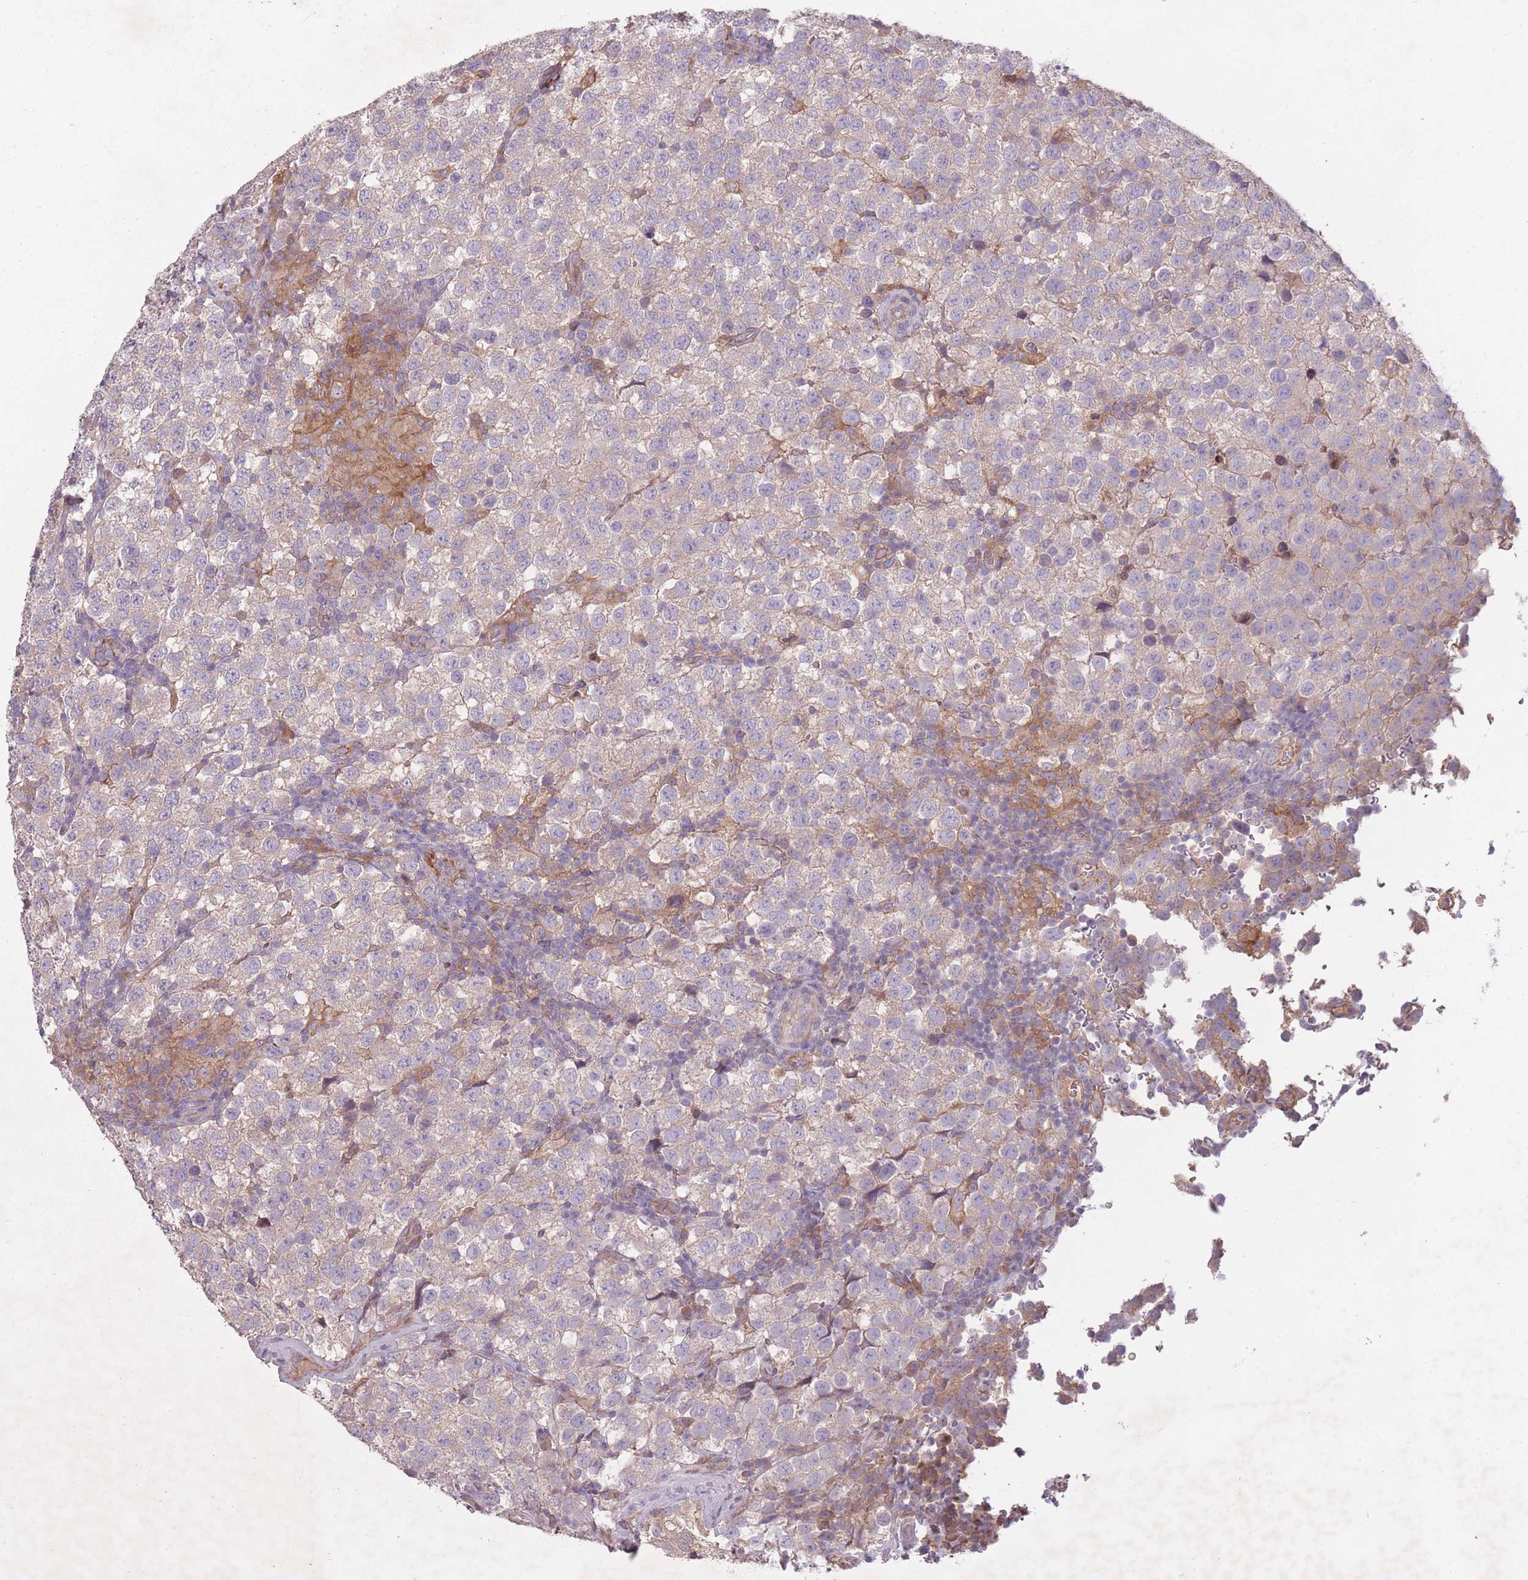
{"staining": {"intensity": "negative", "quantity": "none", "location": "none"}, "tissue": "testis cancer", "cell_type": "Tumor cells", "image_type": "cancer", "snomed": [{"axis": "morphology", "description": "Seminoma, NOS"}, {"axis": "topography", "description": "Testis"}], "caption": "This is an immunohistochemistry (IHC) micrograph of testis seminoma. There is no positivity in tumor cells.", "gene": "OR2V2", "patient": {"sex": "male", "age": 34}}